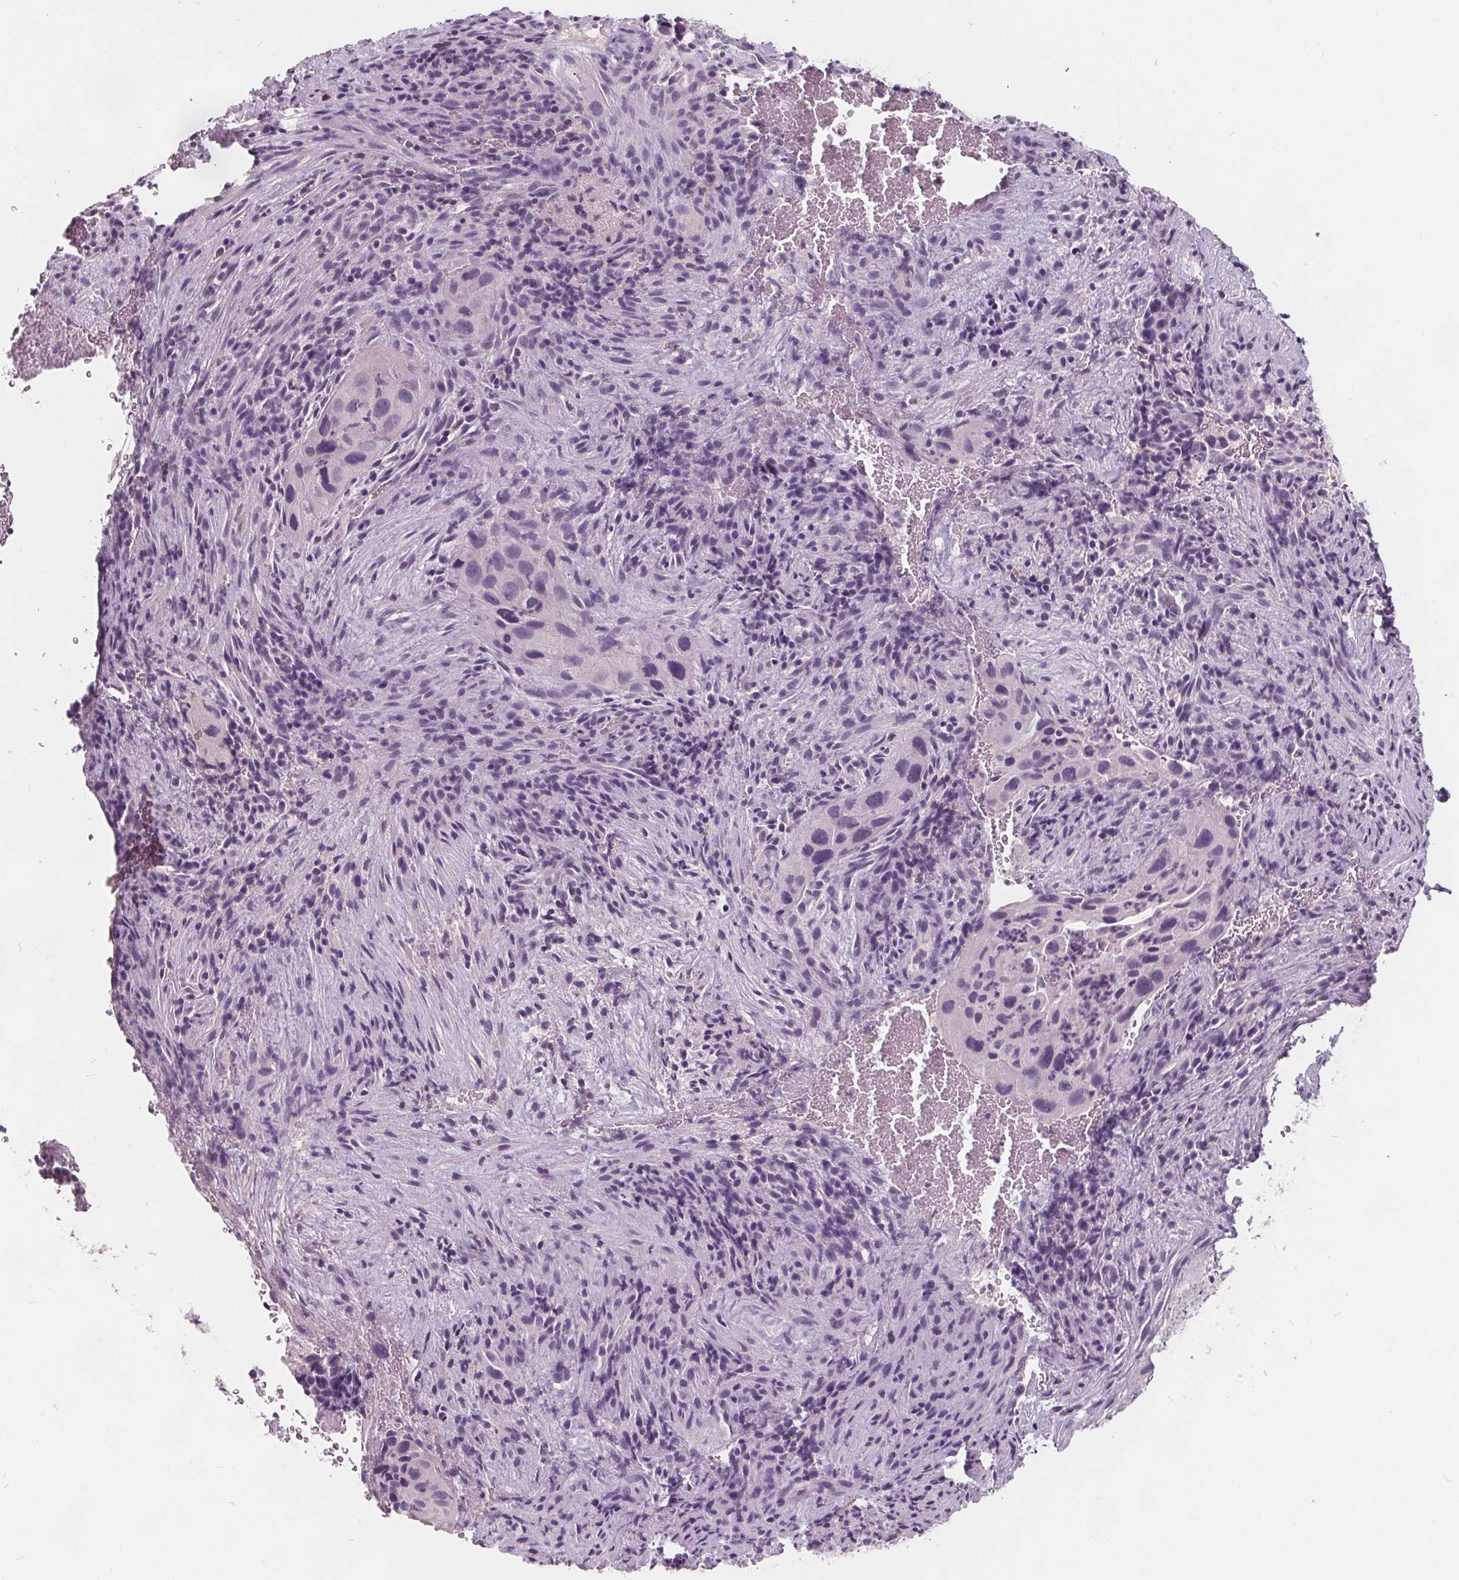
{"staining": {"intensity": "negative", "quantity": "none", "location": "none"}, "tissue": "cervical cancer", "cell_type": "Tumor cells", "image_type": "cancer", "snomed": [{"axis": "morphology", "description": "Squamous cell carcinoma, NOS"}, {"axis": "topography", "description": "Cervix"}], "caption": "Immunohistochemical staining of human cervical cancer (squamous cell carcinoma) displays no significant staining in tumor cells.", "gene": "PLA2G2E", "patient": {"sex": "female", "age": 38}}